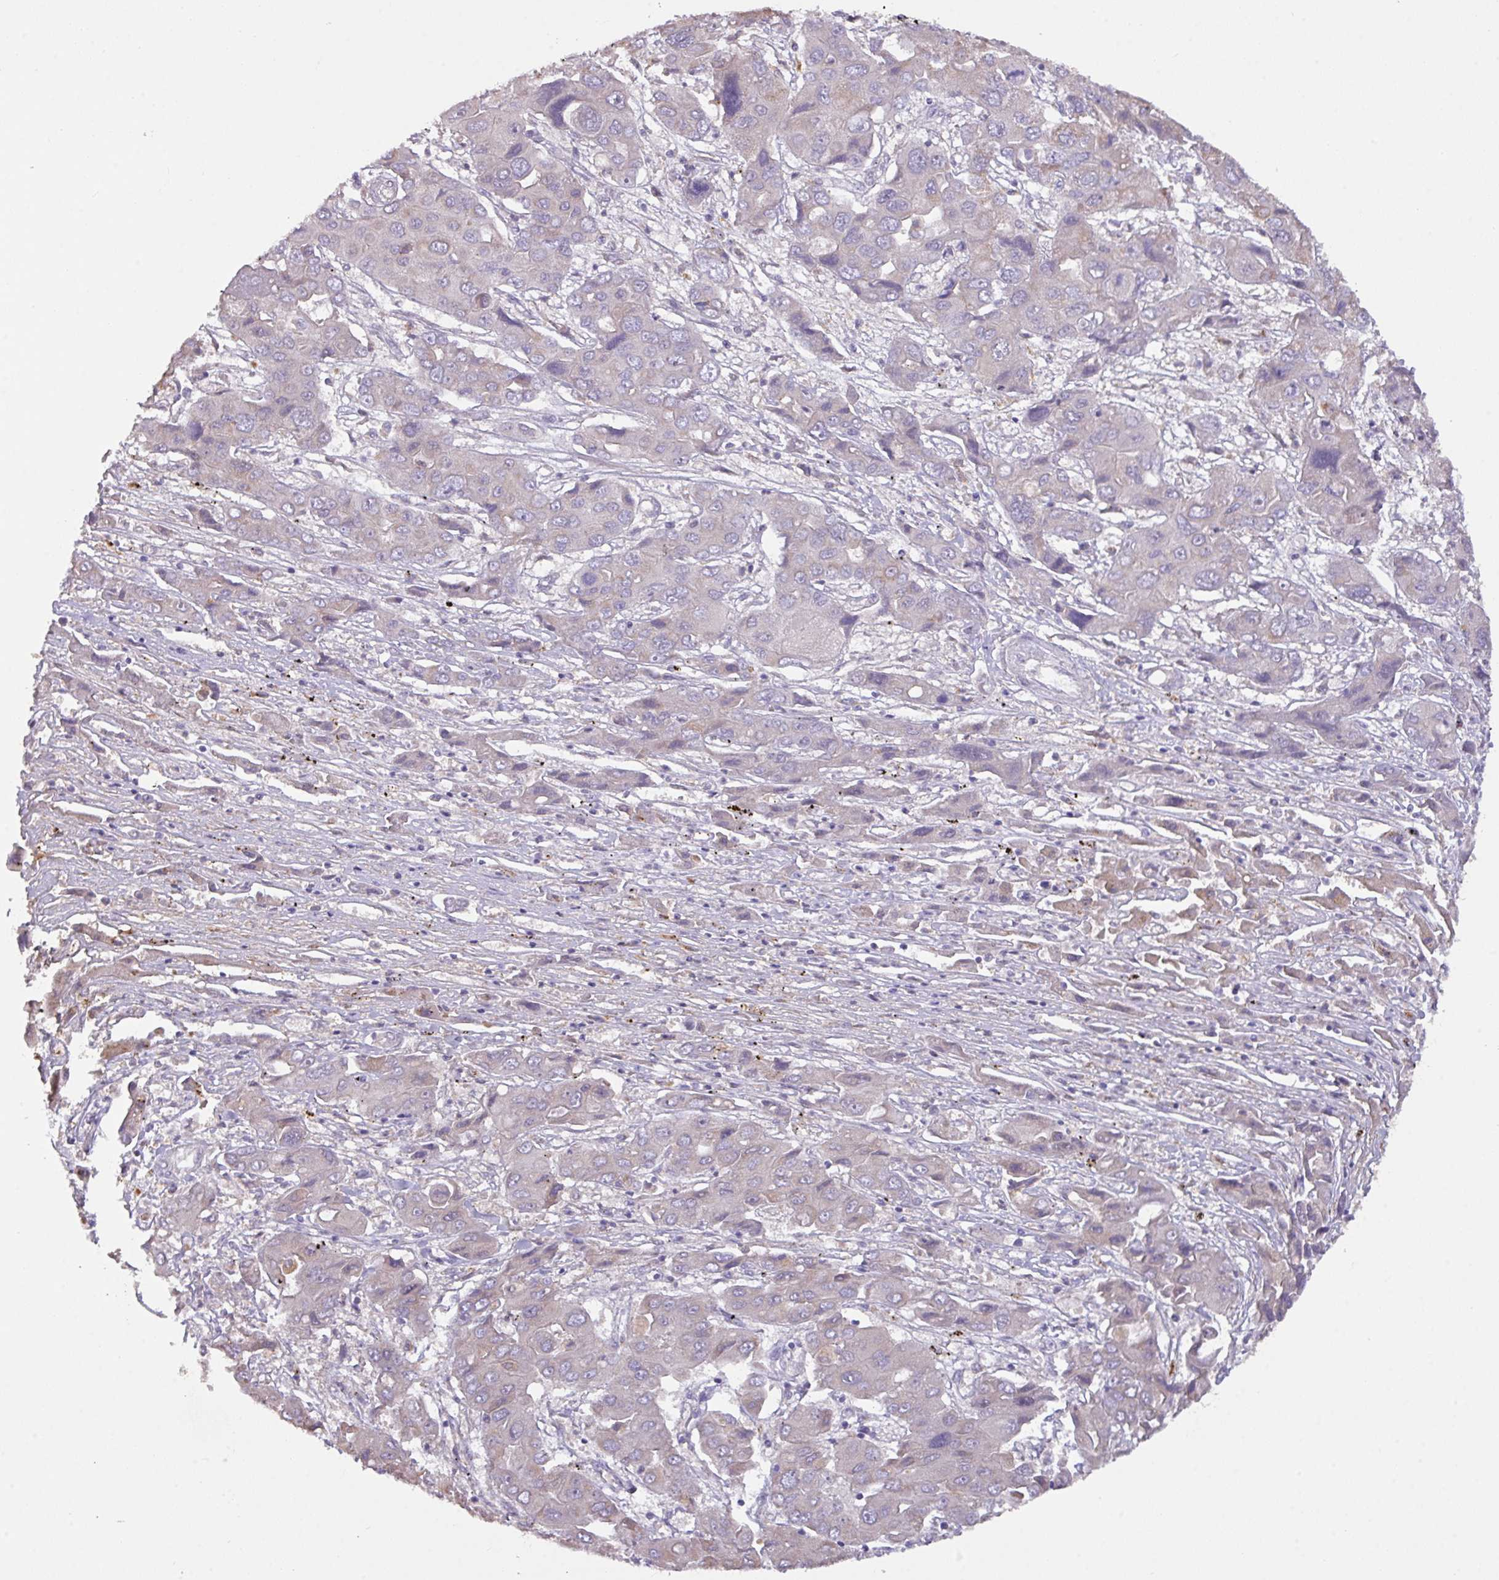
{"staining": {"intensity": "weak", "quantity": "<25%", "location": "cytoplasmic/membranous"}, "tissue": "liver cancer", "cell_type": "Tumor cells", "image_type": "cancer", "snomed": [{"axis": "morphology", "description": "Cholangiocarcinoma"}, {"axis": "topography", "description": "Liver"}], "caption": "Immunohistochemistry (IHC) of human liver cholangiocarcinoma reveals no expression in tumor cells. (Immunohistochemistry (IHC), brightfield microscopy, high magnification).", "gene": "PRADC1", "patient": {"sex": "male", "age": 67}}